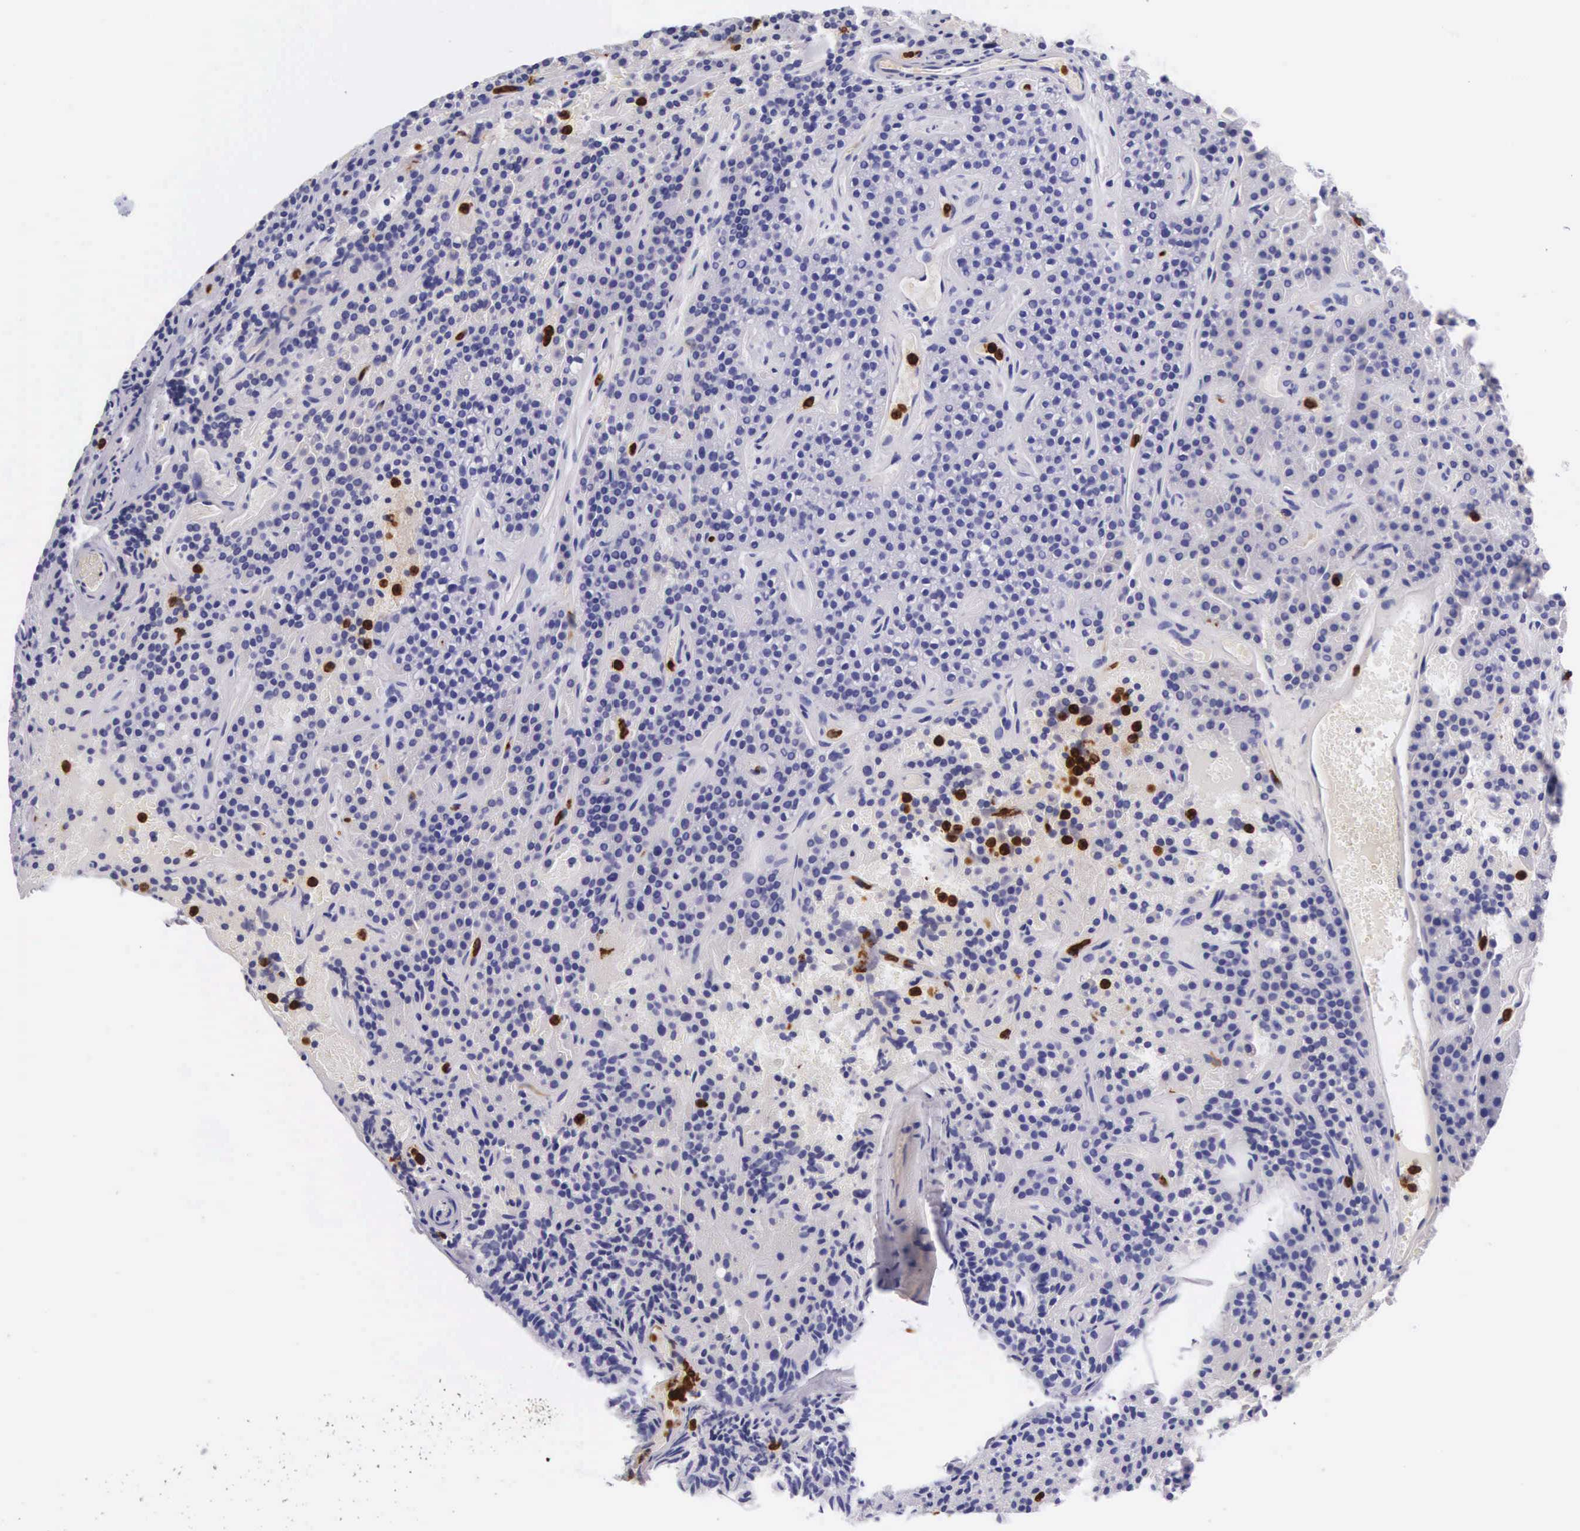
{"staining": {"intensity": "negative", "quantity": "none", "location": "none"}, "tissue": "parathyroid gland", "cell_type": "Glandular cells", "image_type": "normal", "snomed": [{"axis": "morphology", "description": "Normal tissue, NOS"}, {"axis": "topography", "description": "Parathyroid gland"}], "caption": "High power microscopy photomicrograph of an immunohistochemistry (IHC) photomicrograph of normal parathyroid gland, revealing no significant expression in glandular cells. (Immunohistochemistry (ihc), brightfield microscopy, high magnification).", "gene": "FCN1", "patient": {"sex": "male", "age": 71}}